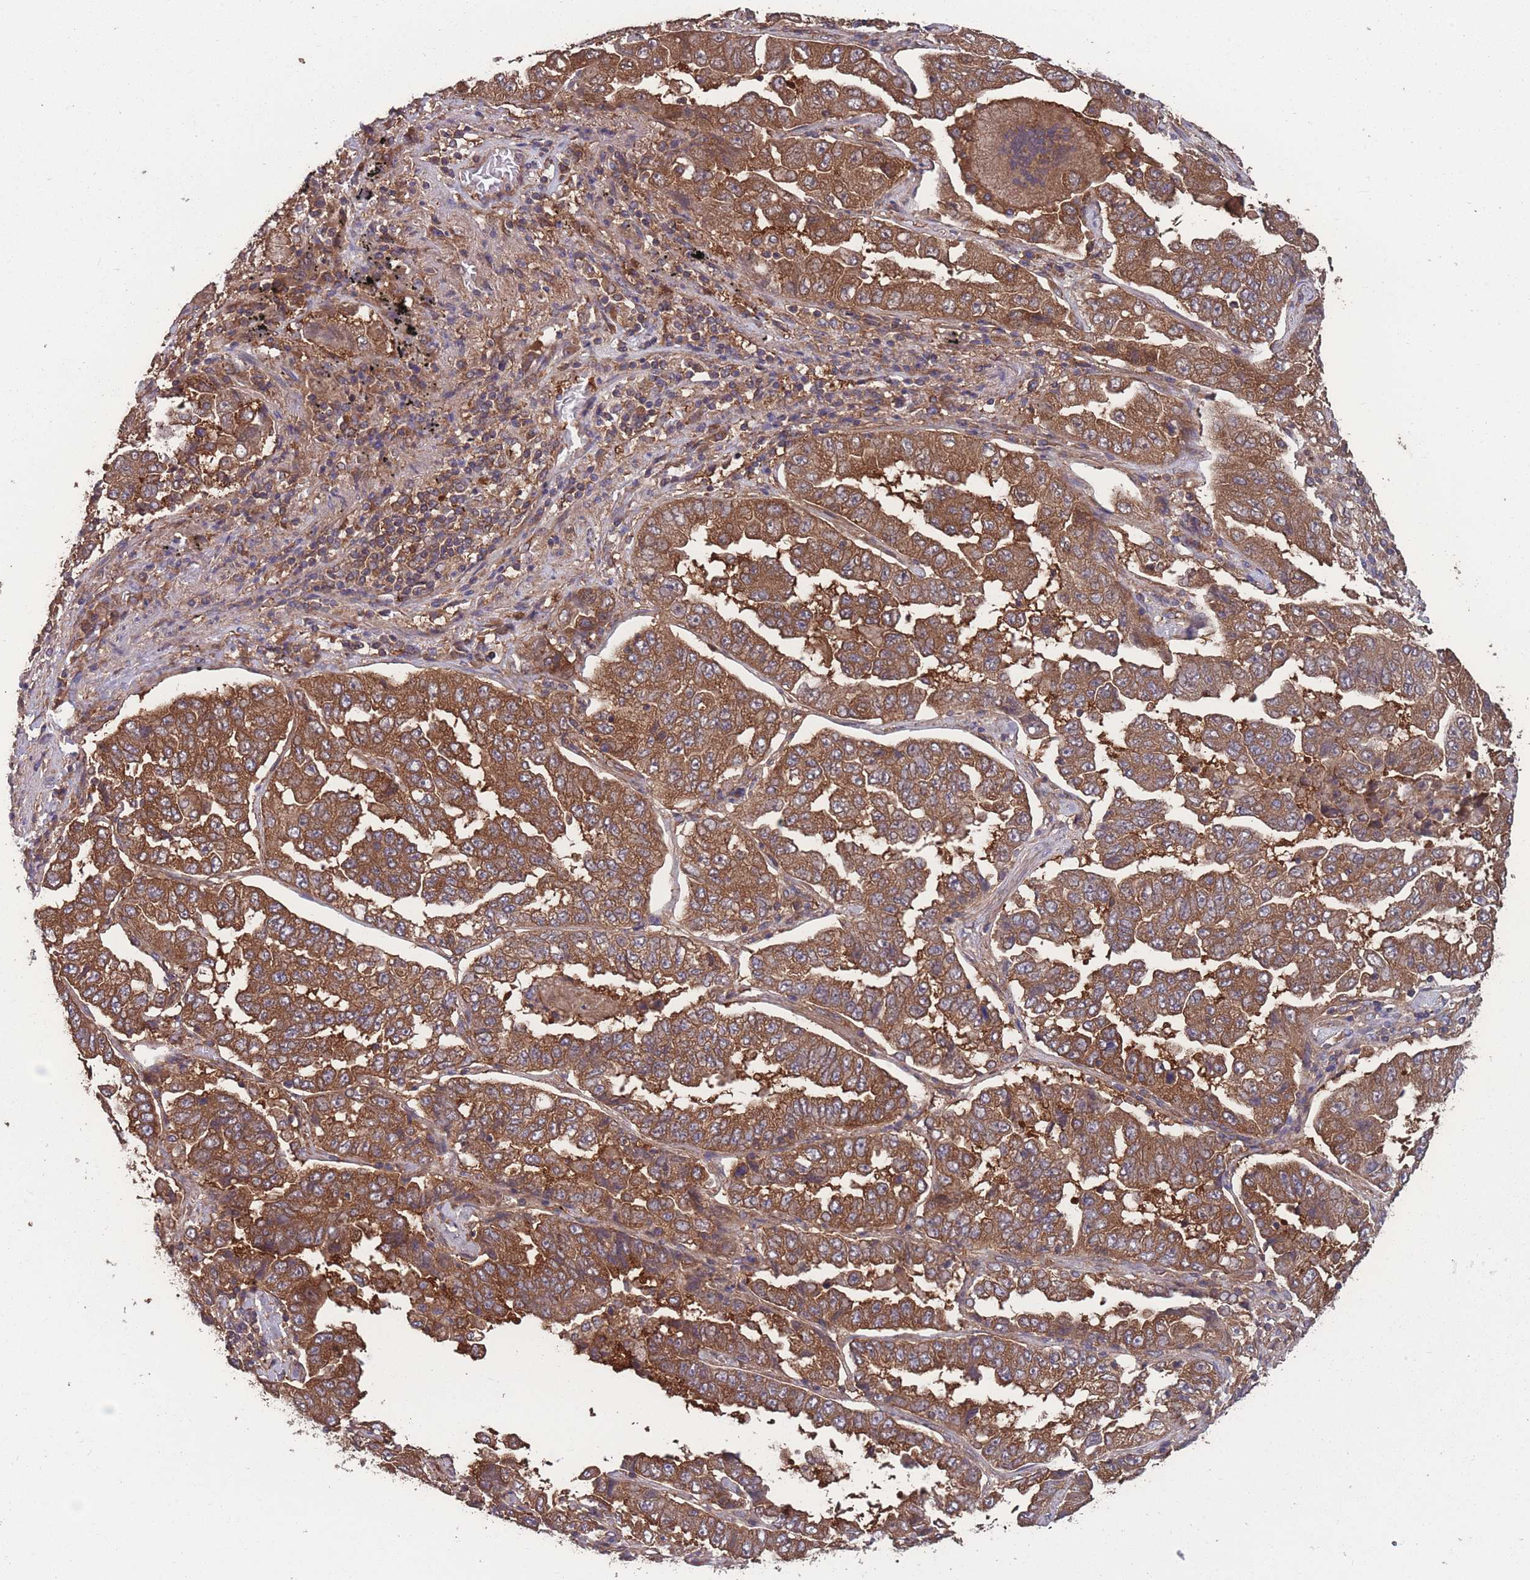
{"staining": {"intensity": "strong", "quantity": ">75%", "location": "cytoplasmic/membranous"}, "tissue": "lung cancer", "cell_type": "Tumor cells", "image_type": "cancer", "snomed": [{"axis": "morphology", "description": "Adenocarcinoma, NOS"}, {"axis": "topography", "description": "Lung"}], "caption": "Immunohistochemical staining of human lung cancer demonstrates strong cytoplasmic/membranous protein positivity in approximately >75% of tumor cells. The staining was performed using DAB (3,3'-diaminobenzidine) to visualize the protein expression in brown, while the nuclei were stained in blue with hematoxylin (Magnification: 20x).", "gene": "ZPR1", "patient": {"sex": "female", "age": 51}}